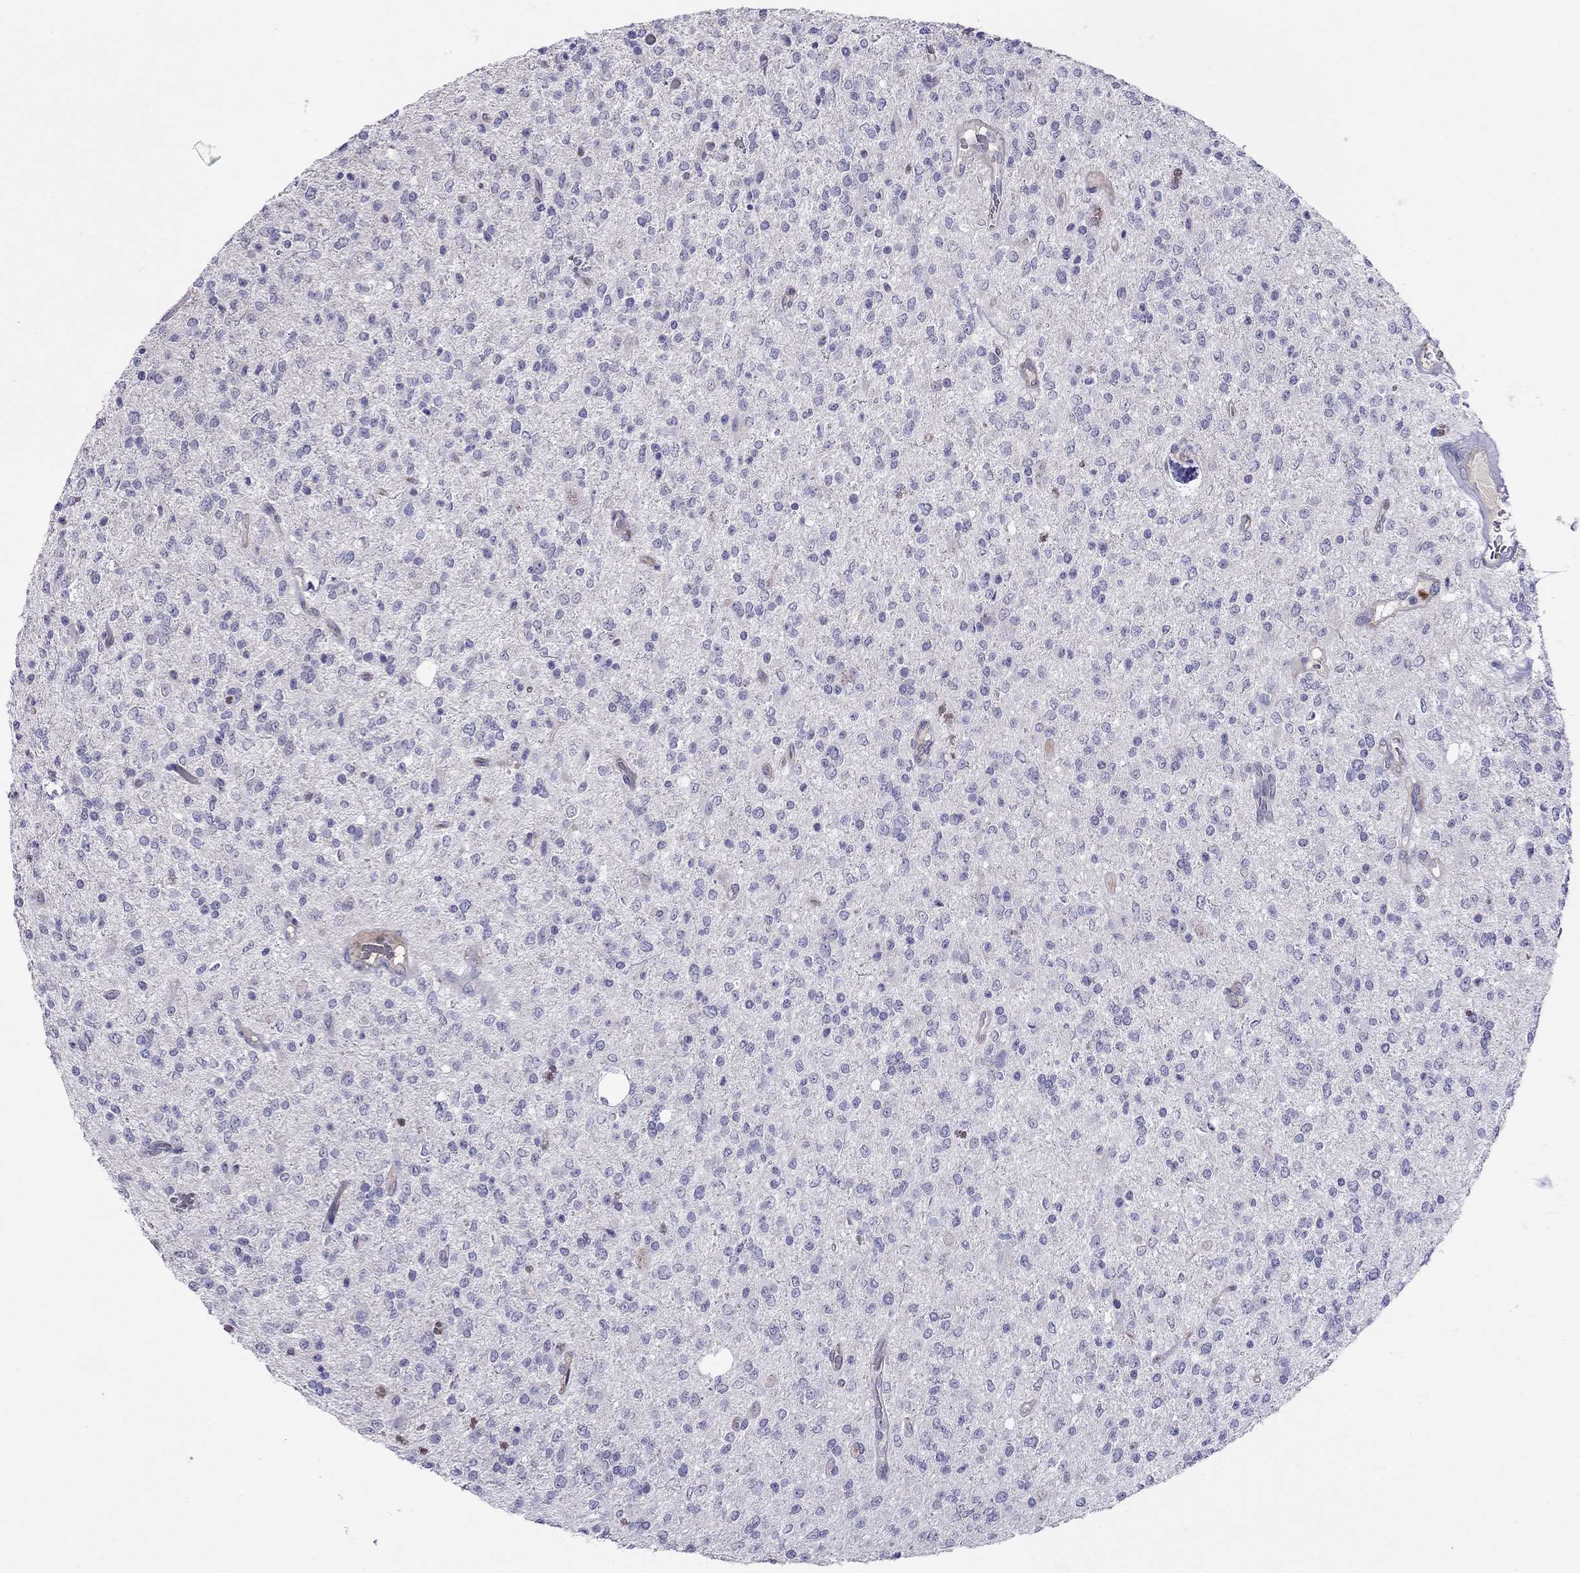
{"staining": {"intensity": "negative", "quantity": "none", "location": "none"}, "tissue": "glioma", "cell_type": "Tumor cells", "image_type": "cancer", "snomed": [{"axis": "morphology", "description": "Glioma, malignant, Low grade"}, {"axis": "topography", "description": "Brain"}], "caption": "A photomicrograph of glioma stained for a protein demonstrates no brown staining in tumor cells.", "gene": "SPINT4", "patient": {"sex": "male", "age": 67}}